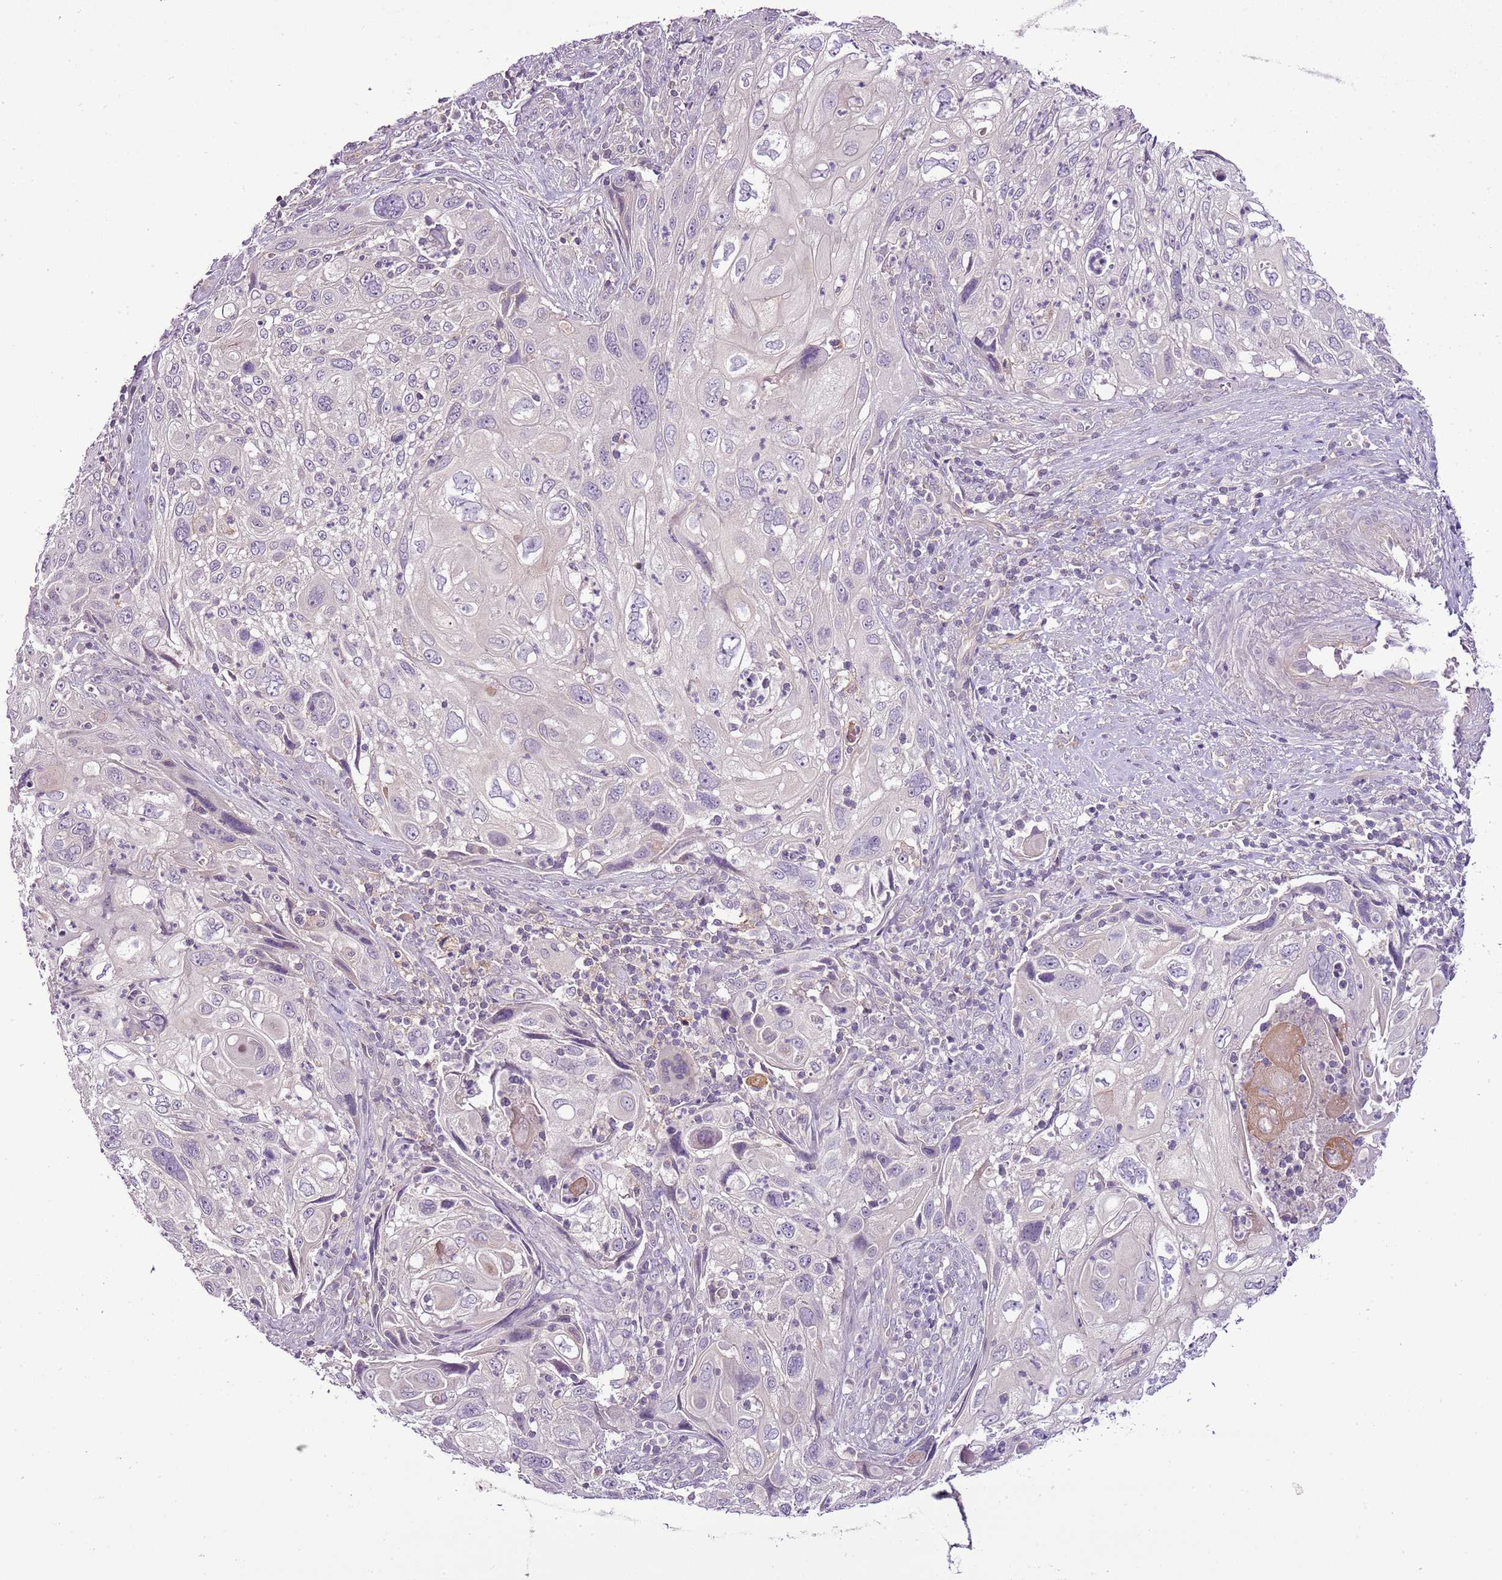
{"staining": {"intensity": "negative", "quantity": "none", "location": "none"}, "tissue": "cervical cancer", "cell_type": "Tumor cells", "image_type": "cancer", "snomed": [{"axis": "morphology", "description": "Squamous cell carcinoma, NOS"}, {"axis": "topography", "description": "Cervix"}], "caption": "IHC image of cervical cancer stained for a protein (brown), which exhibits no staining in tumor cells.", "gene": "CMKLR1", "patient": {"sex": "female", "age": 70}}